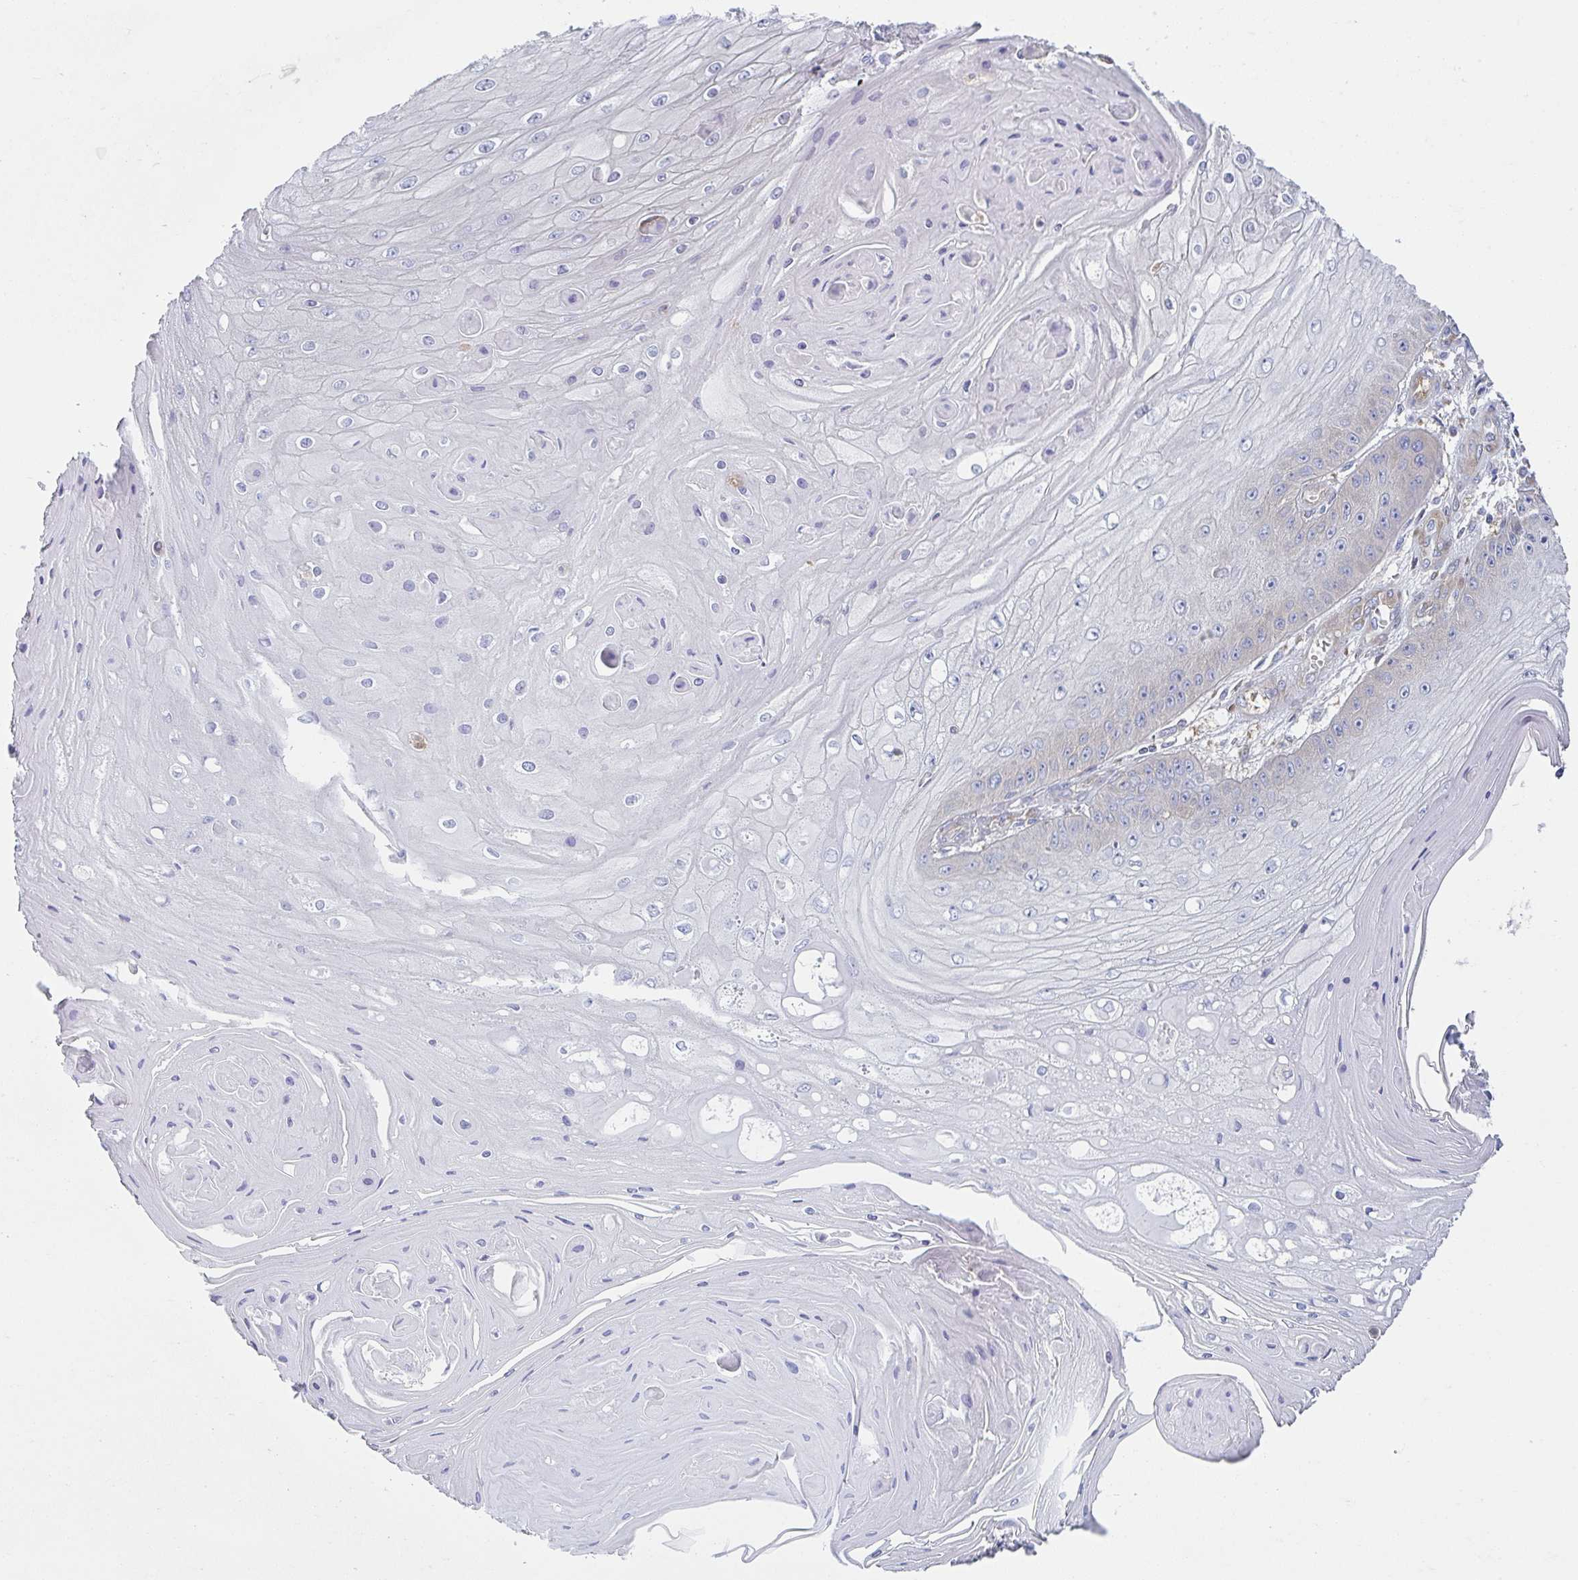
{"staining": {"intensity": "negative", "quantity": "none", "location": "none"}, "tissue": "skin cancer", "cell_type": "Tumor cells", "image_type": "cancer", "snomed": [{"axis": "morphology", "description": "Squamous cell carcinoma, NOS"}, {"axis": "topography", "description": "Skin"}], "caption": "There is no significant staining in tumor cells of skin cancer (squamous cell carcinoma).", "gene": "AMPD2", "patient": {"sex": "male", "age": 70}}